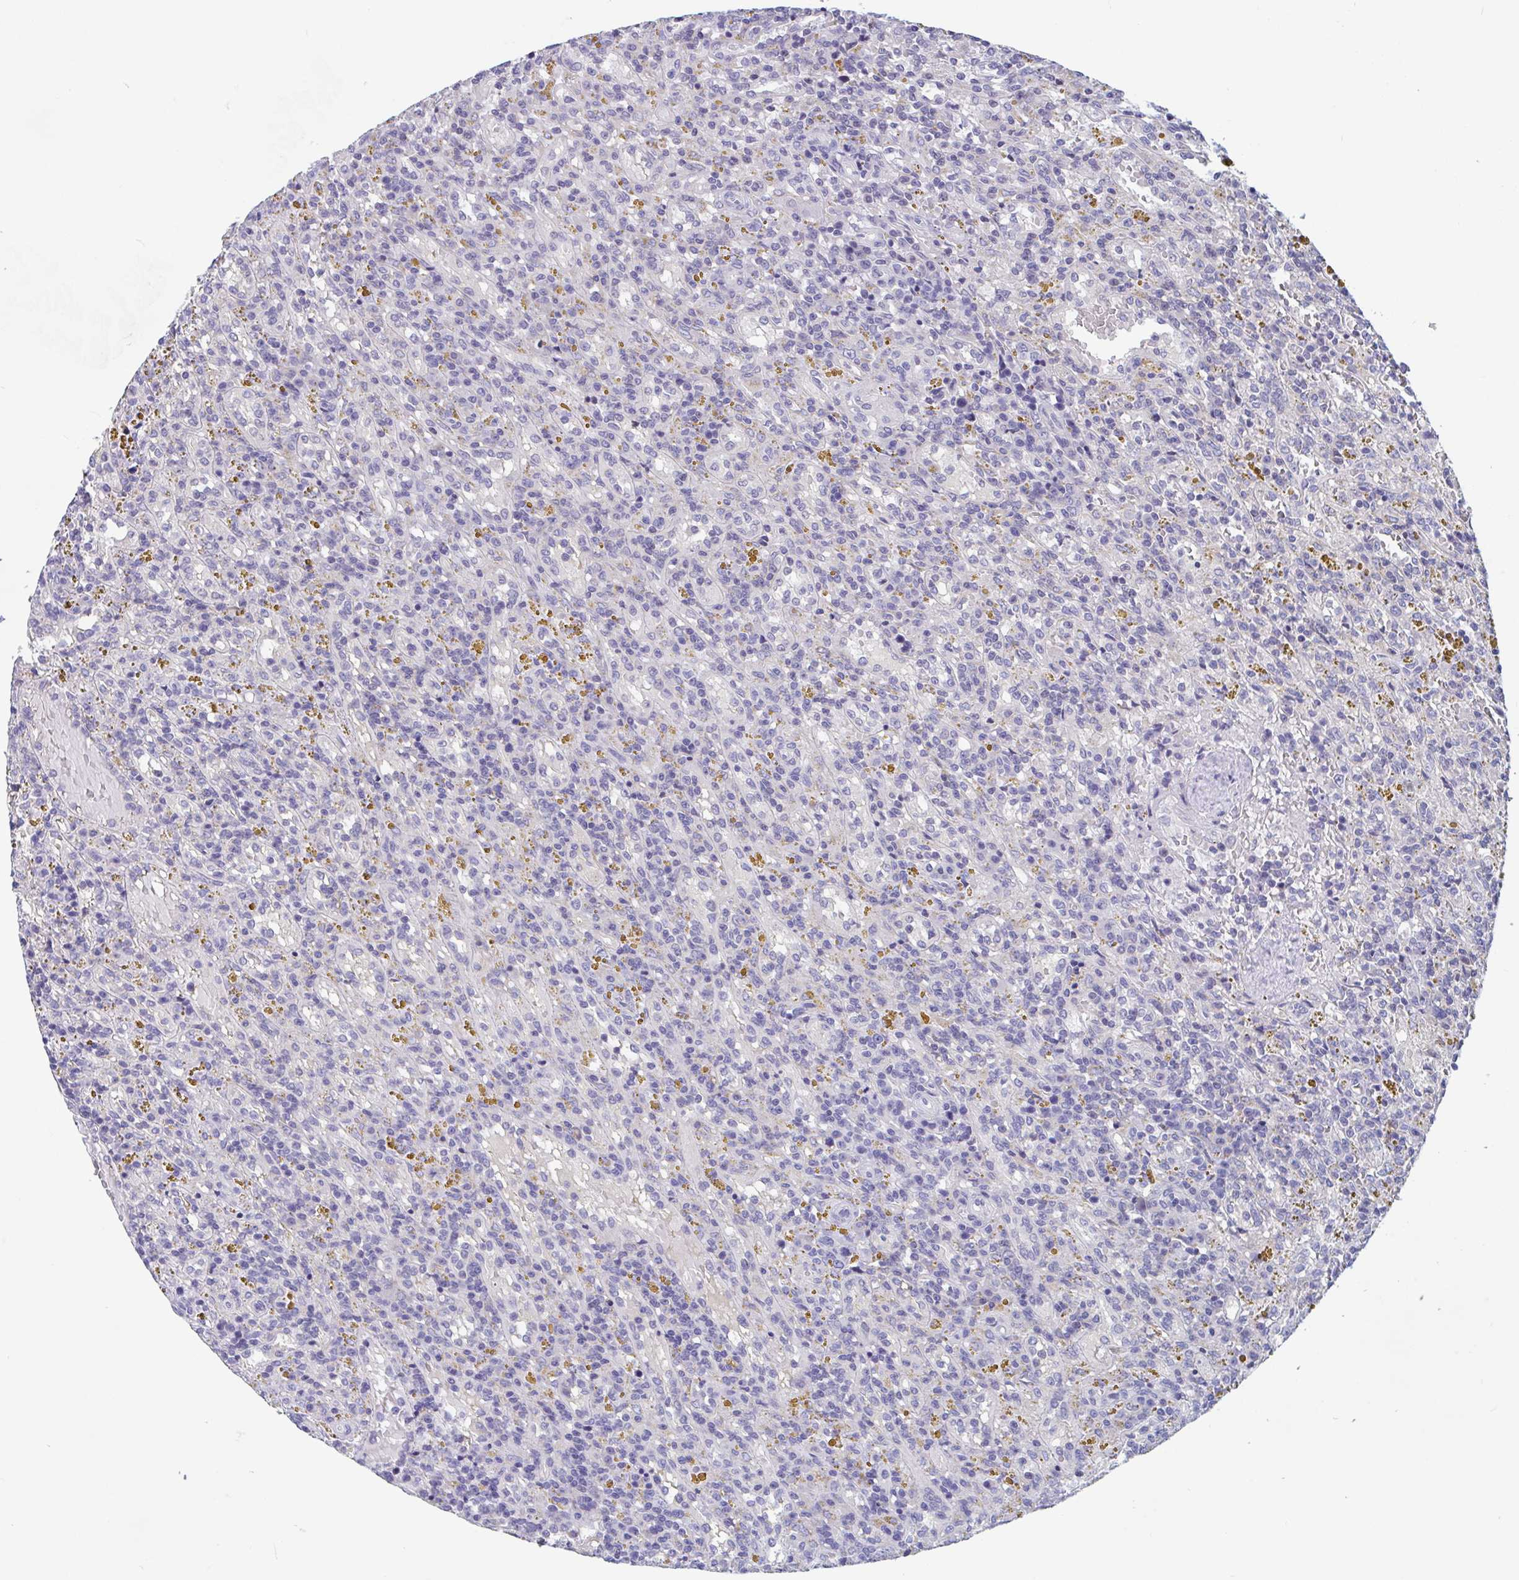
{"staining": {"intensity": "negative", "quantity": "none", "location": "none"}, "tissue": "lymphoma", "cell_type": "Tumor cells", "image_type": "cancer", "snomed": [{"axis": "morphology", "description": "Malignant lymphoma, non-Hodgkin's type, Low grade"}, {"axis": "topography", "description": "Spleen"}], "caption": "High magnification brightfield microscopy of low-grade malignant lymphoma, non-Hodgkin's type stained with DAB (3,3'-diaminobenzidine) (brown) and counterstained with hematoxylin (blue): tumor cells show no significant staining.", "gene": "UNKL", "patient": {"sex": "female", "age": 65}}